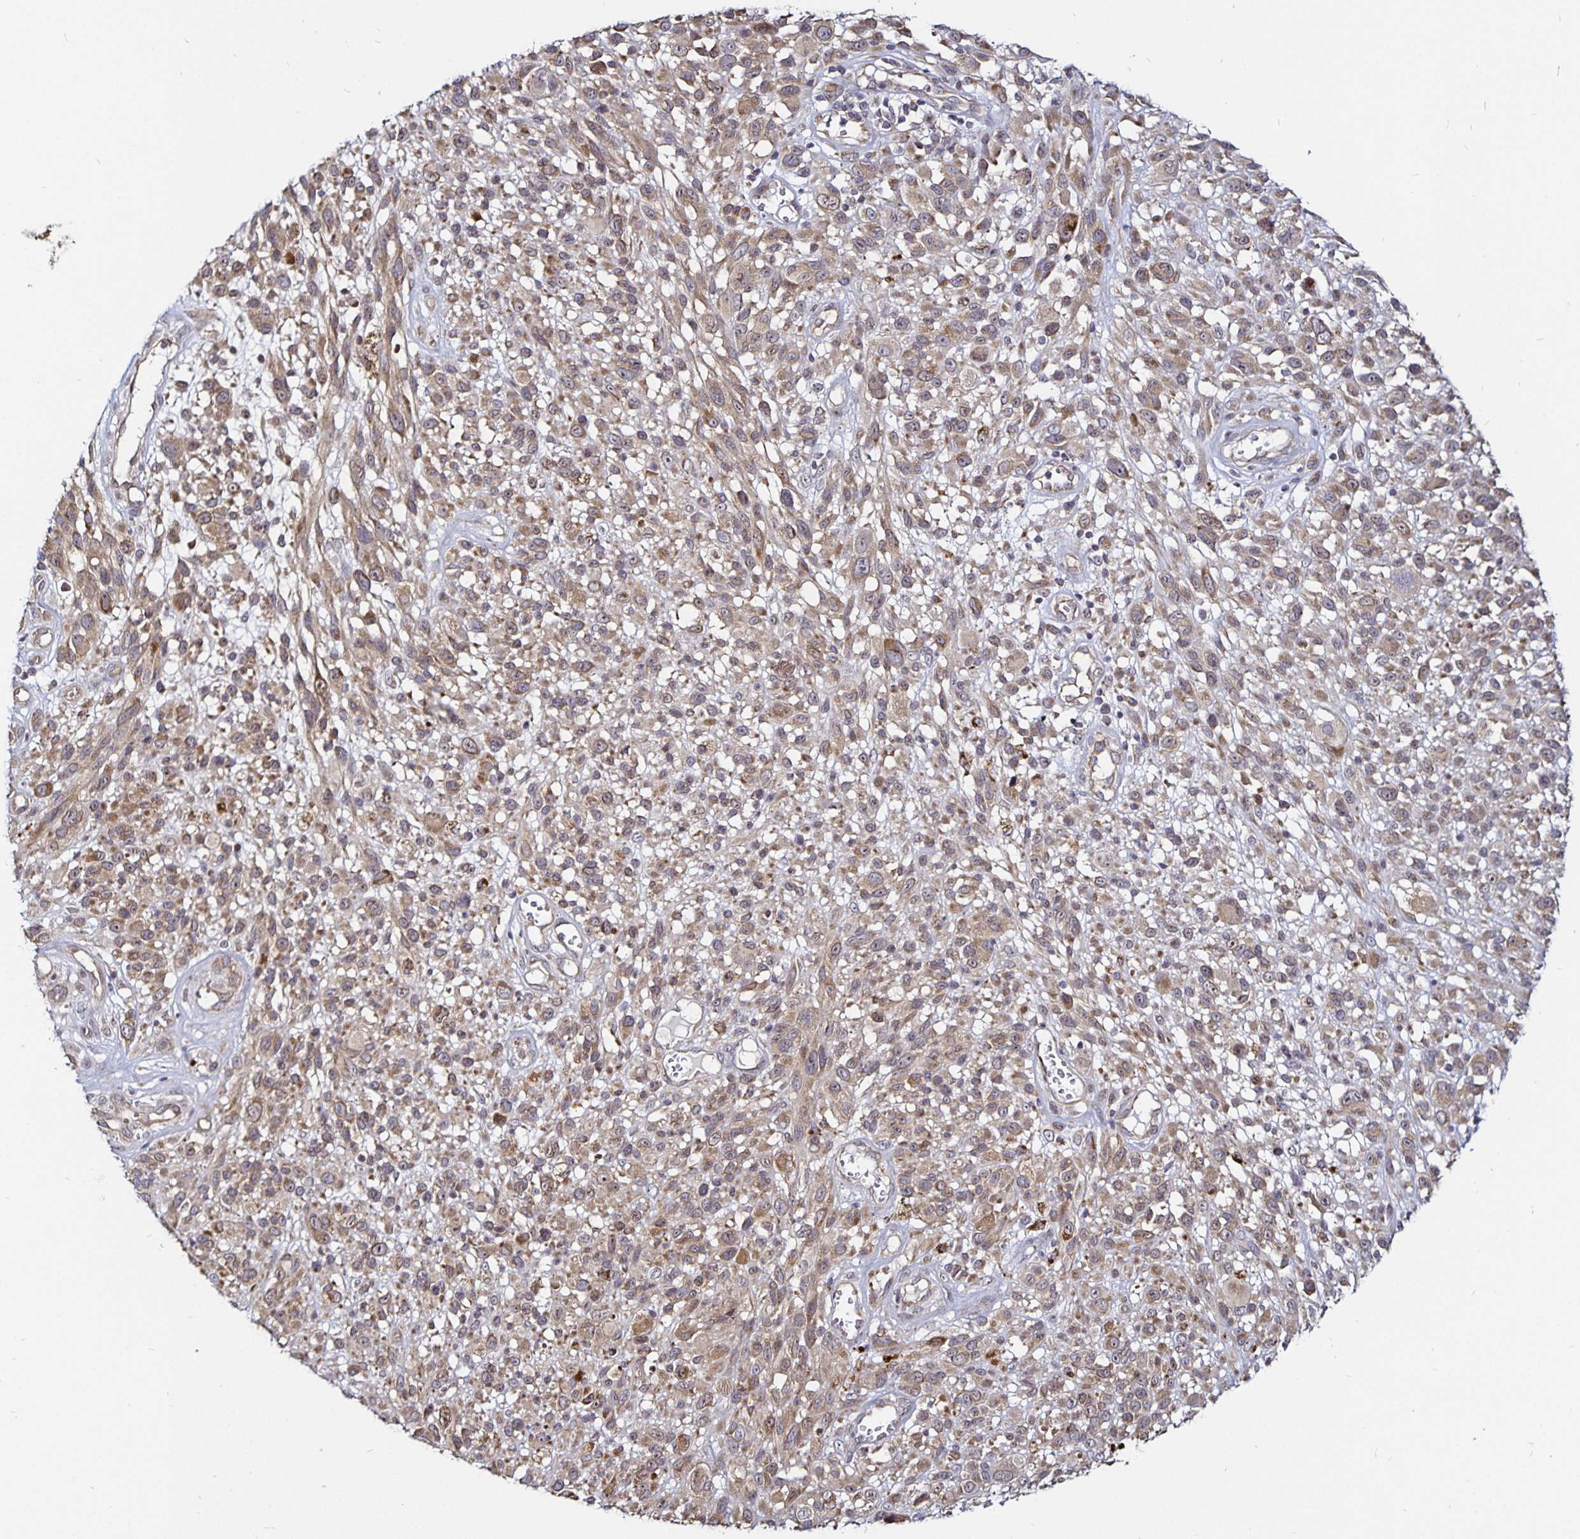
{"staining": {"intensity": "moderate", "quantity": ">75%", "location": "cytoplasmic/membranous"}, "tissue": "melanoma", "cell_type": "Tumor cells", "image_type": "cancer", "snomed": [{"axis": "morphology", "description": "Malignant melanoma, NOS"}, {"axis": "topography", "description": "Skin"}], "caption": "This micrograph exhibits immunohistochemistry staining of human malignant melanoma, with medium moderate cytoplasmic/membranous expression in approximately >75% of tumor cells.", "gene": "CYP27A1", "patient": {"sex": "male", "age": 68}}